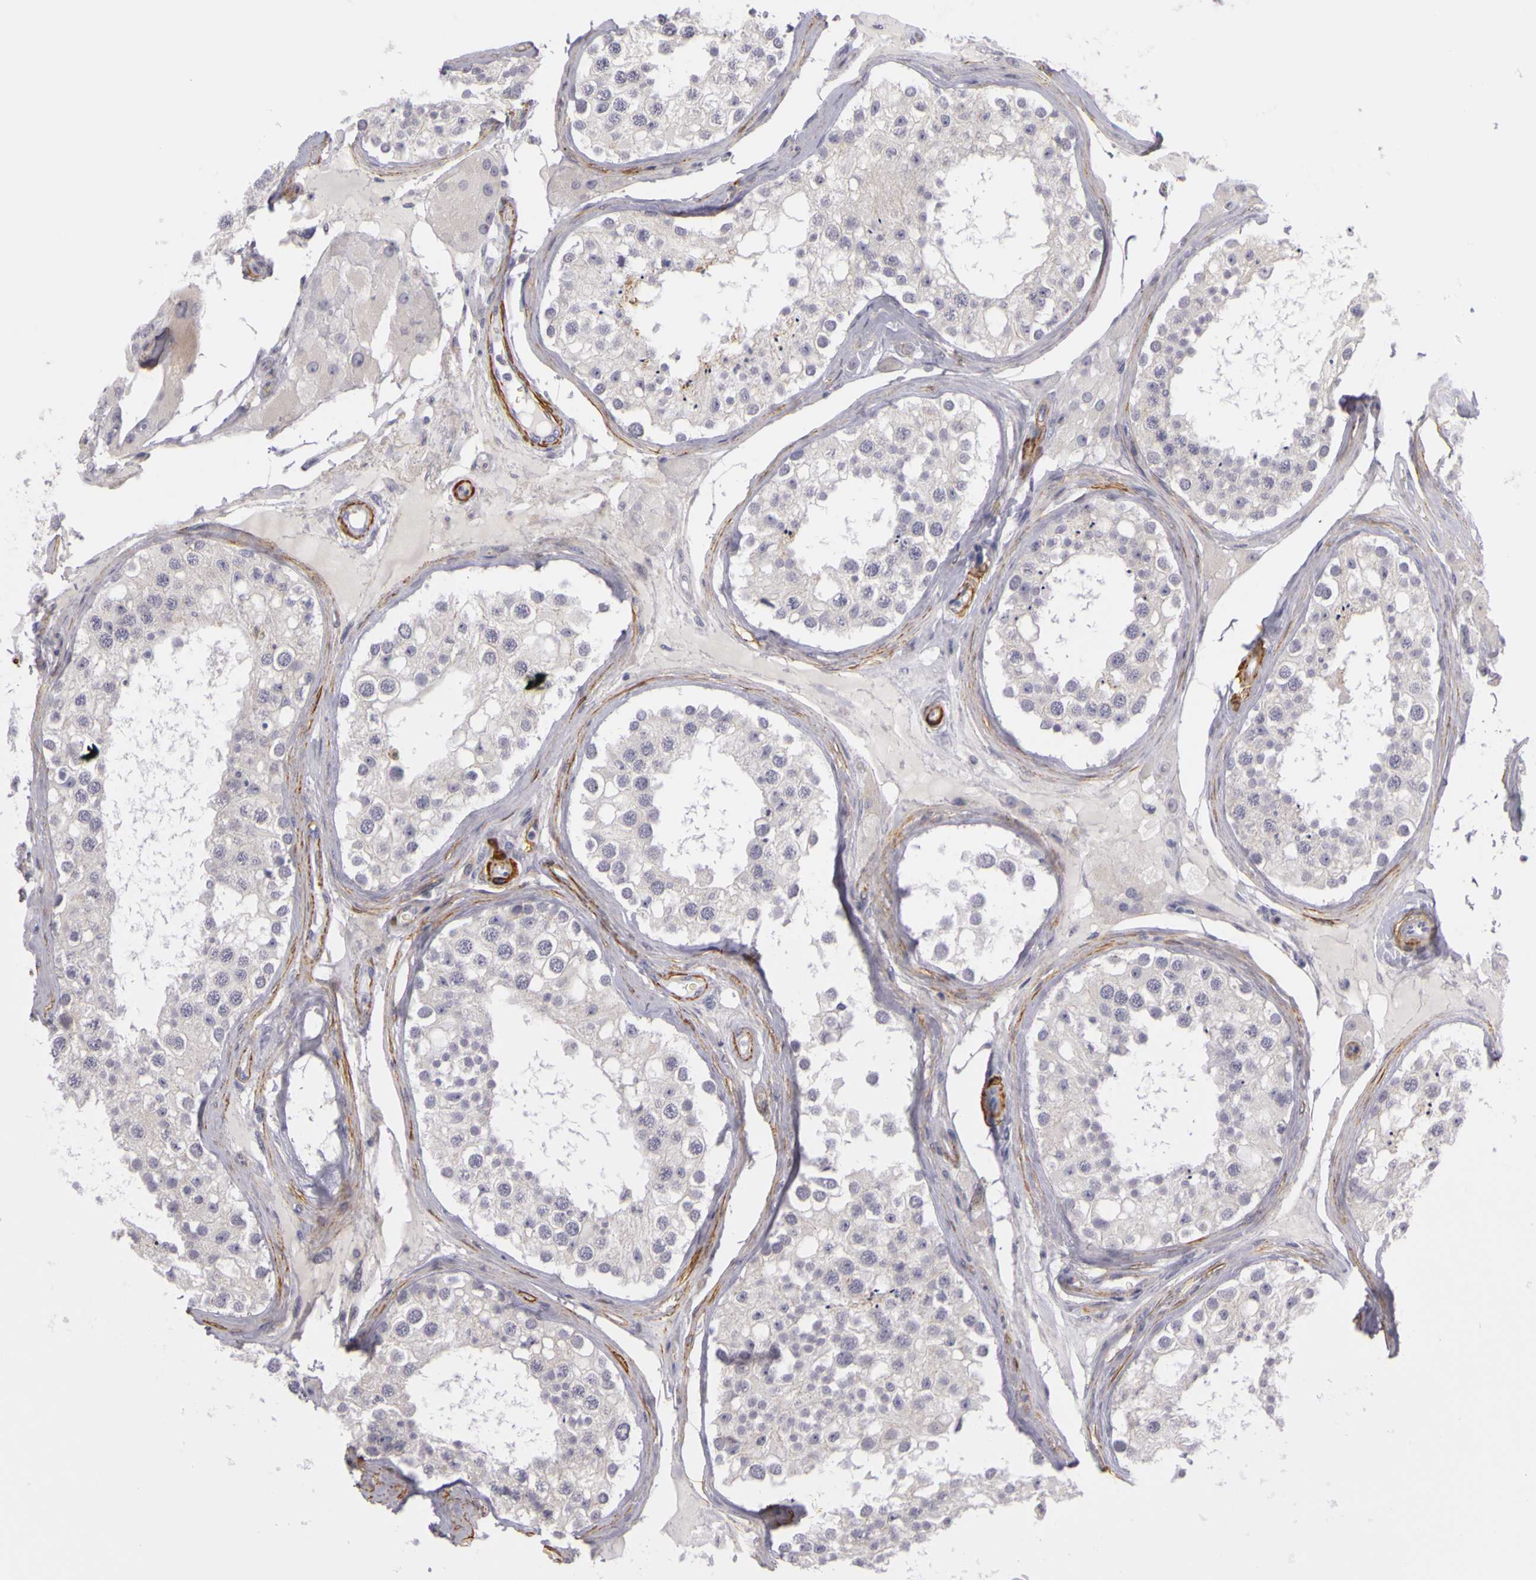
{"staining": {"intensity": "negative", "quantity": "none", "location": "none"}, "tissue": "testis", "cell_type": "Cells in seminiferous ducts", "image_type": "normal", "snomed": [{"axis": "morphology", "description": "Normal tissue, NOS"}, {"axis": "topography", "description": "Testis"}], "caption": "Immunohistochemistry (IHC) of unremarkable human testis displays no staining in cells in seminiferous ducts. (IHC, brightfield microscopy, high magnification).", "gene": "CNTN2", "patient": {"sex": "male", "age": 68}}